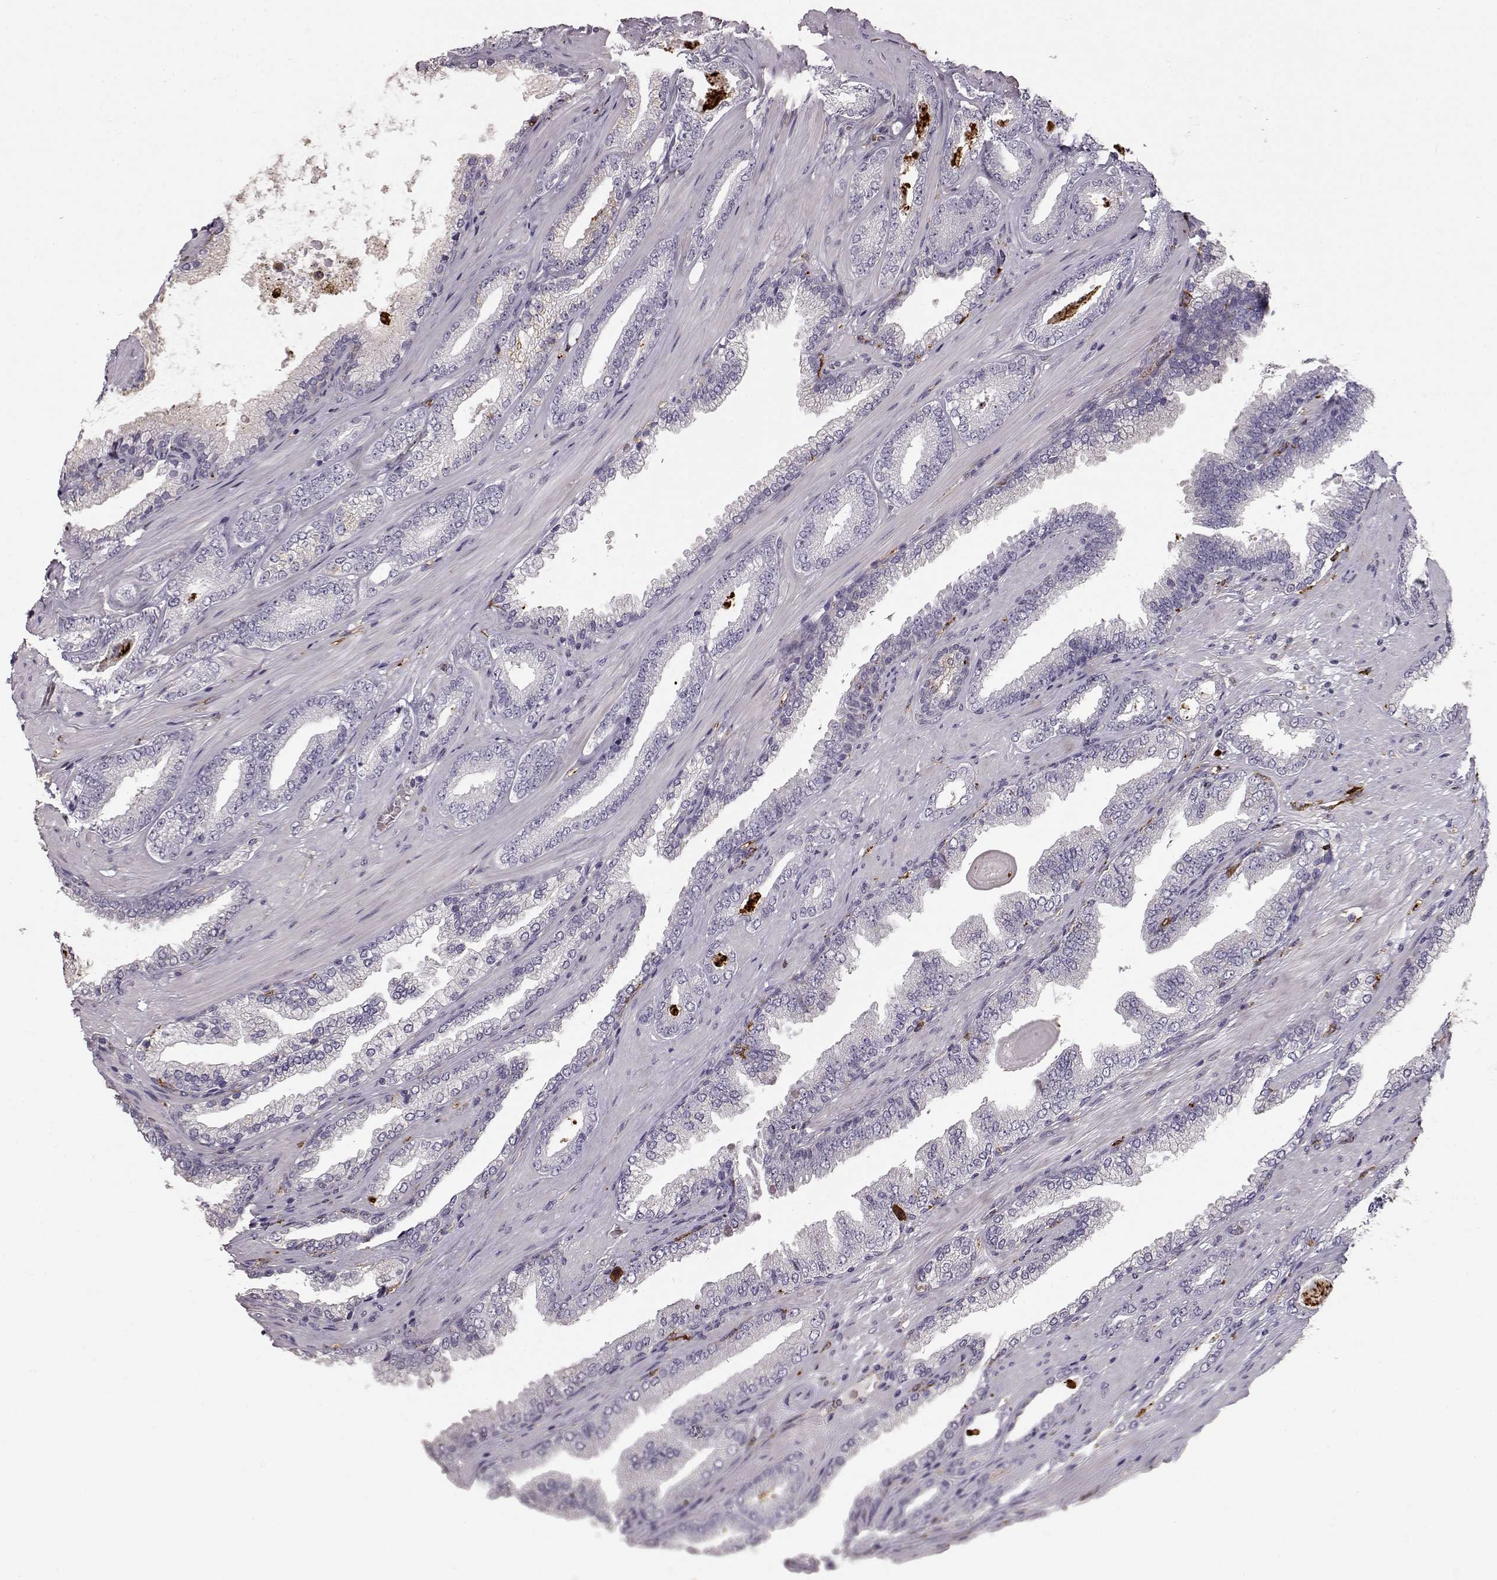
{"staining": {"intensity": "negative", "quantity": "none", "location": "none"}, "tissue": "prostate cancer", "cell_type": "Tumor cells", "image_type": "cancer", "snomed": [{"axis": "morphology", "description": "Adenocarcinoma, Low grade"}, {"axis": "topography", "description": "Prostate"}], "caption": "This is an immunohistochemistry (IHC) photomicrograph of human prostate cancer. There is no expression in tumor cells.", "gene": "CCNF", "patient": {"sex": "male", "age": 61}}